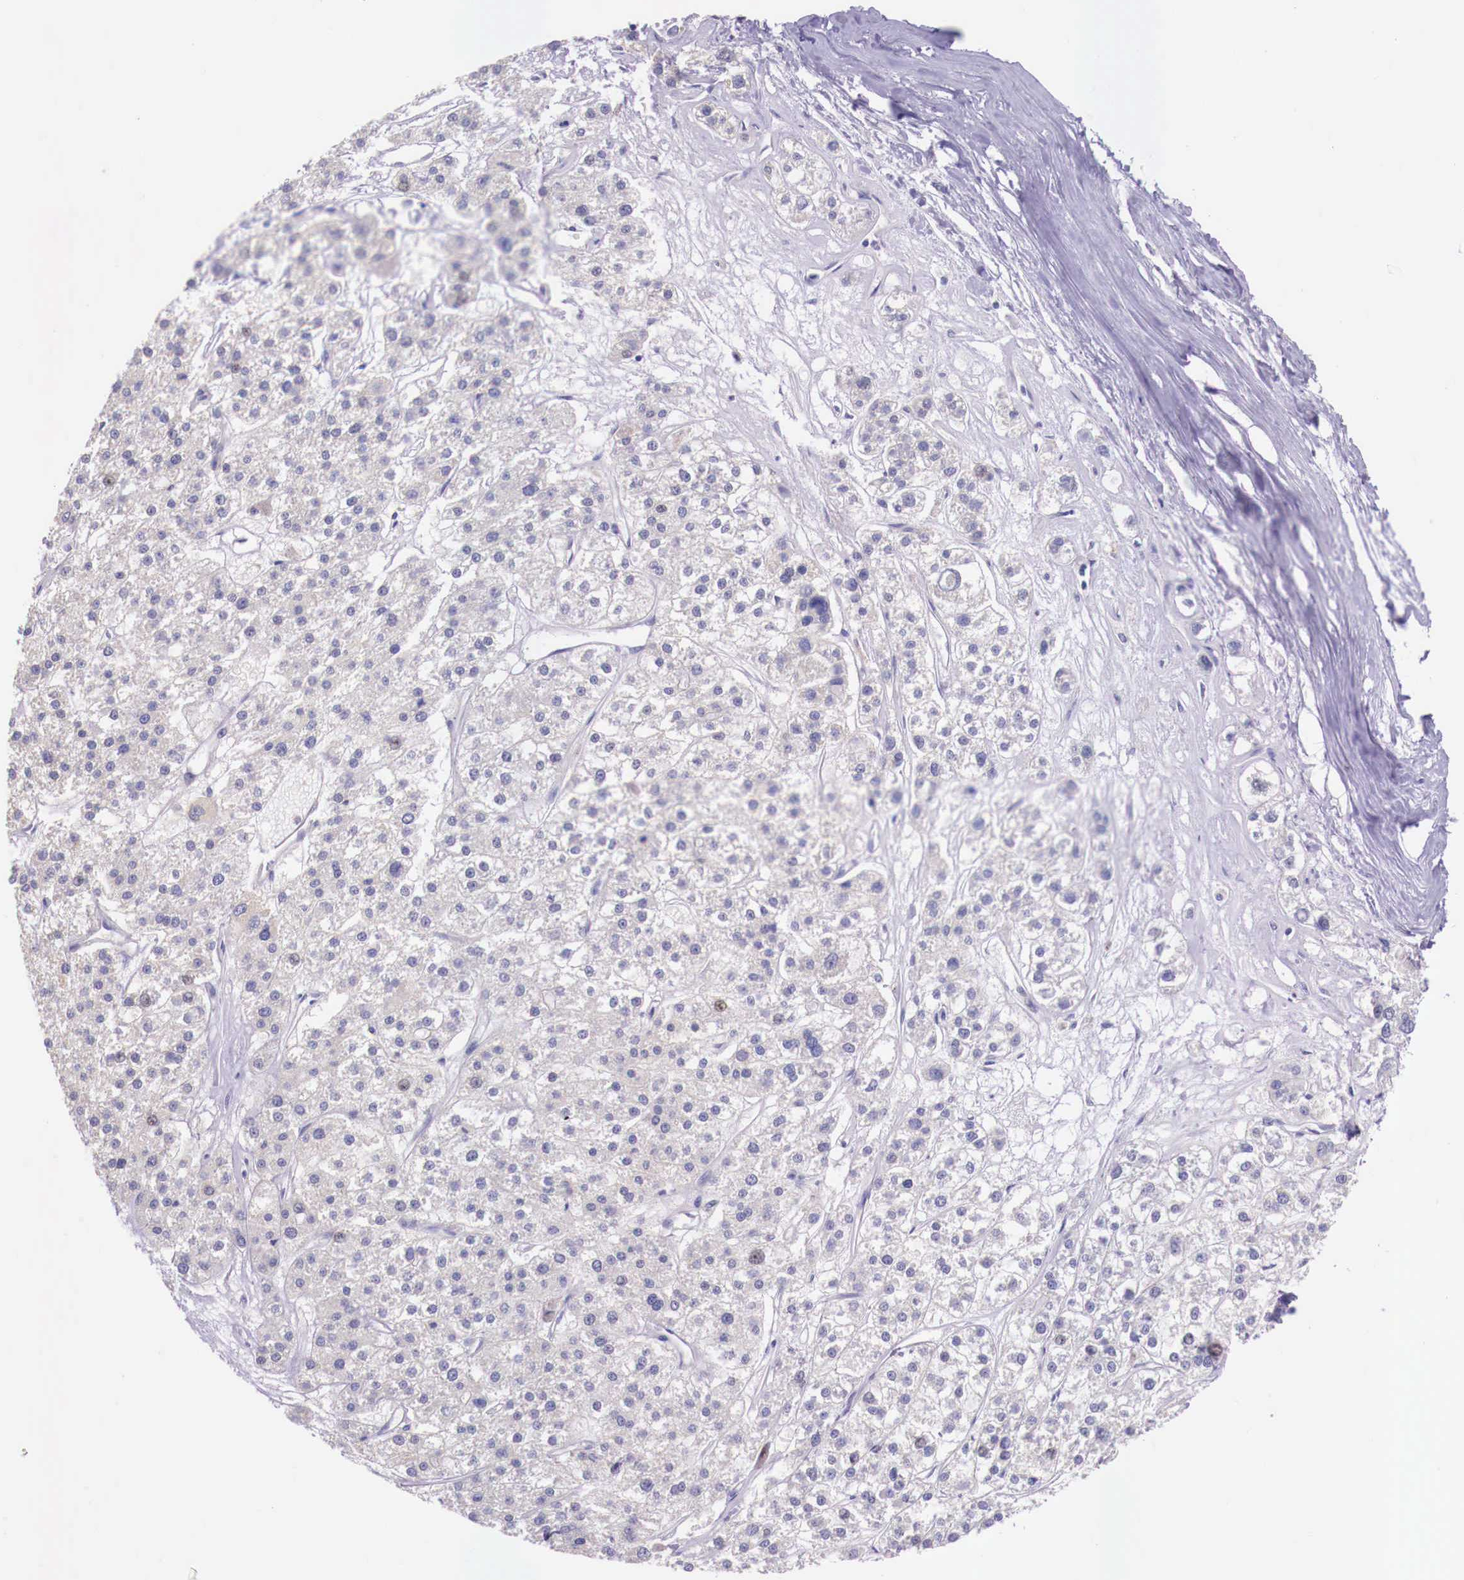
{"staining": {"intensity": "negative", "quantity": "none", "location": "none"}, "tissue": "liver cancer", "cell_type": "Tumor cells", "image_type": "cancer", "snomed": [{"axis": "morphology", "description": "Carcinoma, Hepatocellular, NOS"}, {"axis": "topography", "description": "Liver"}], "caption": "Photomicrograph shows no protein positivity in tumor cells of liver hepatocellular carcinoma tissue. Nuclei are stained in blue.", "gene": "GRIPAP1", "patient": {"sex": "female", "age": 85}}